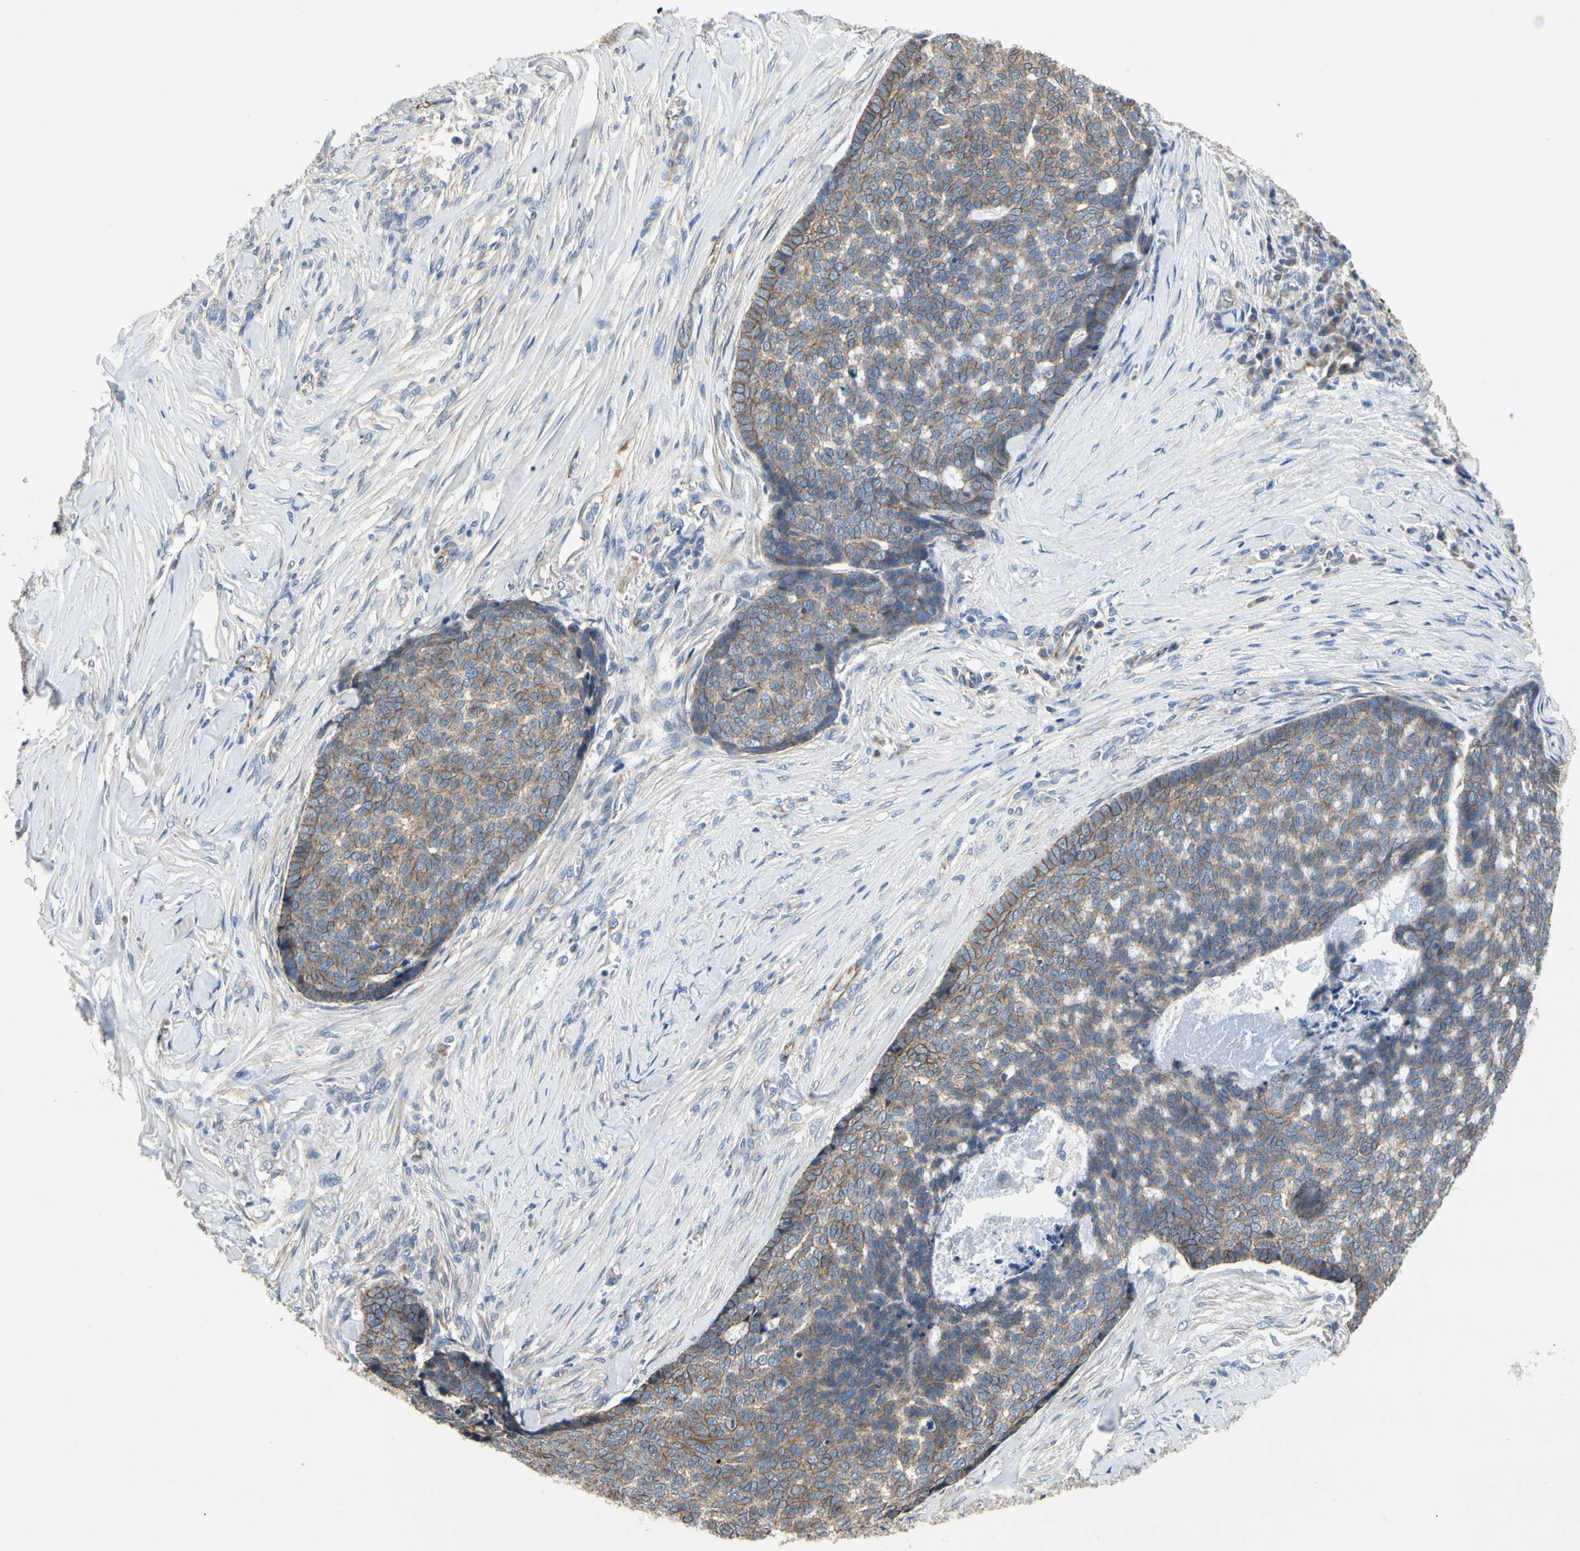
{"staining": {"intensity": "moderate", "quantity": "25%-75%", "location": "cytoplasmic/membranous"}, "tissue": "skin cancer", "cell_type": "Tumor cells", "image_type": "cancer", "snomed": [{"axis": "morphology", "description": "Basal cell carcinoma"}, {"axis": "topography", "description": "Skin"}], "caption": "A histopathology image of human skin cancer (basal cell carcinoma) stained for a protein reveals moderate cytoplasmic/membranous brown staining in tumor cells.", "gene": "LGR6", "patient": {"sex": "male", "age": 84}}